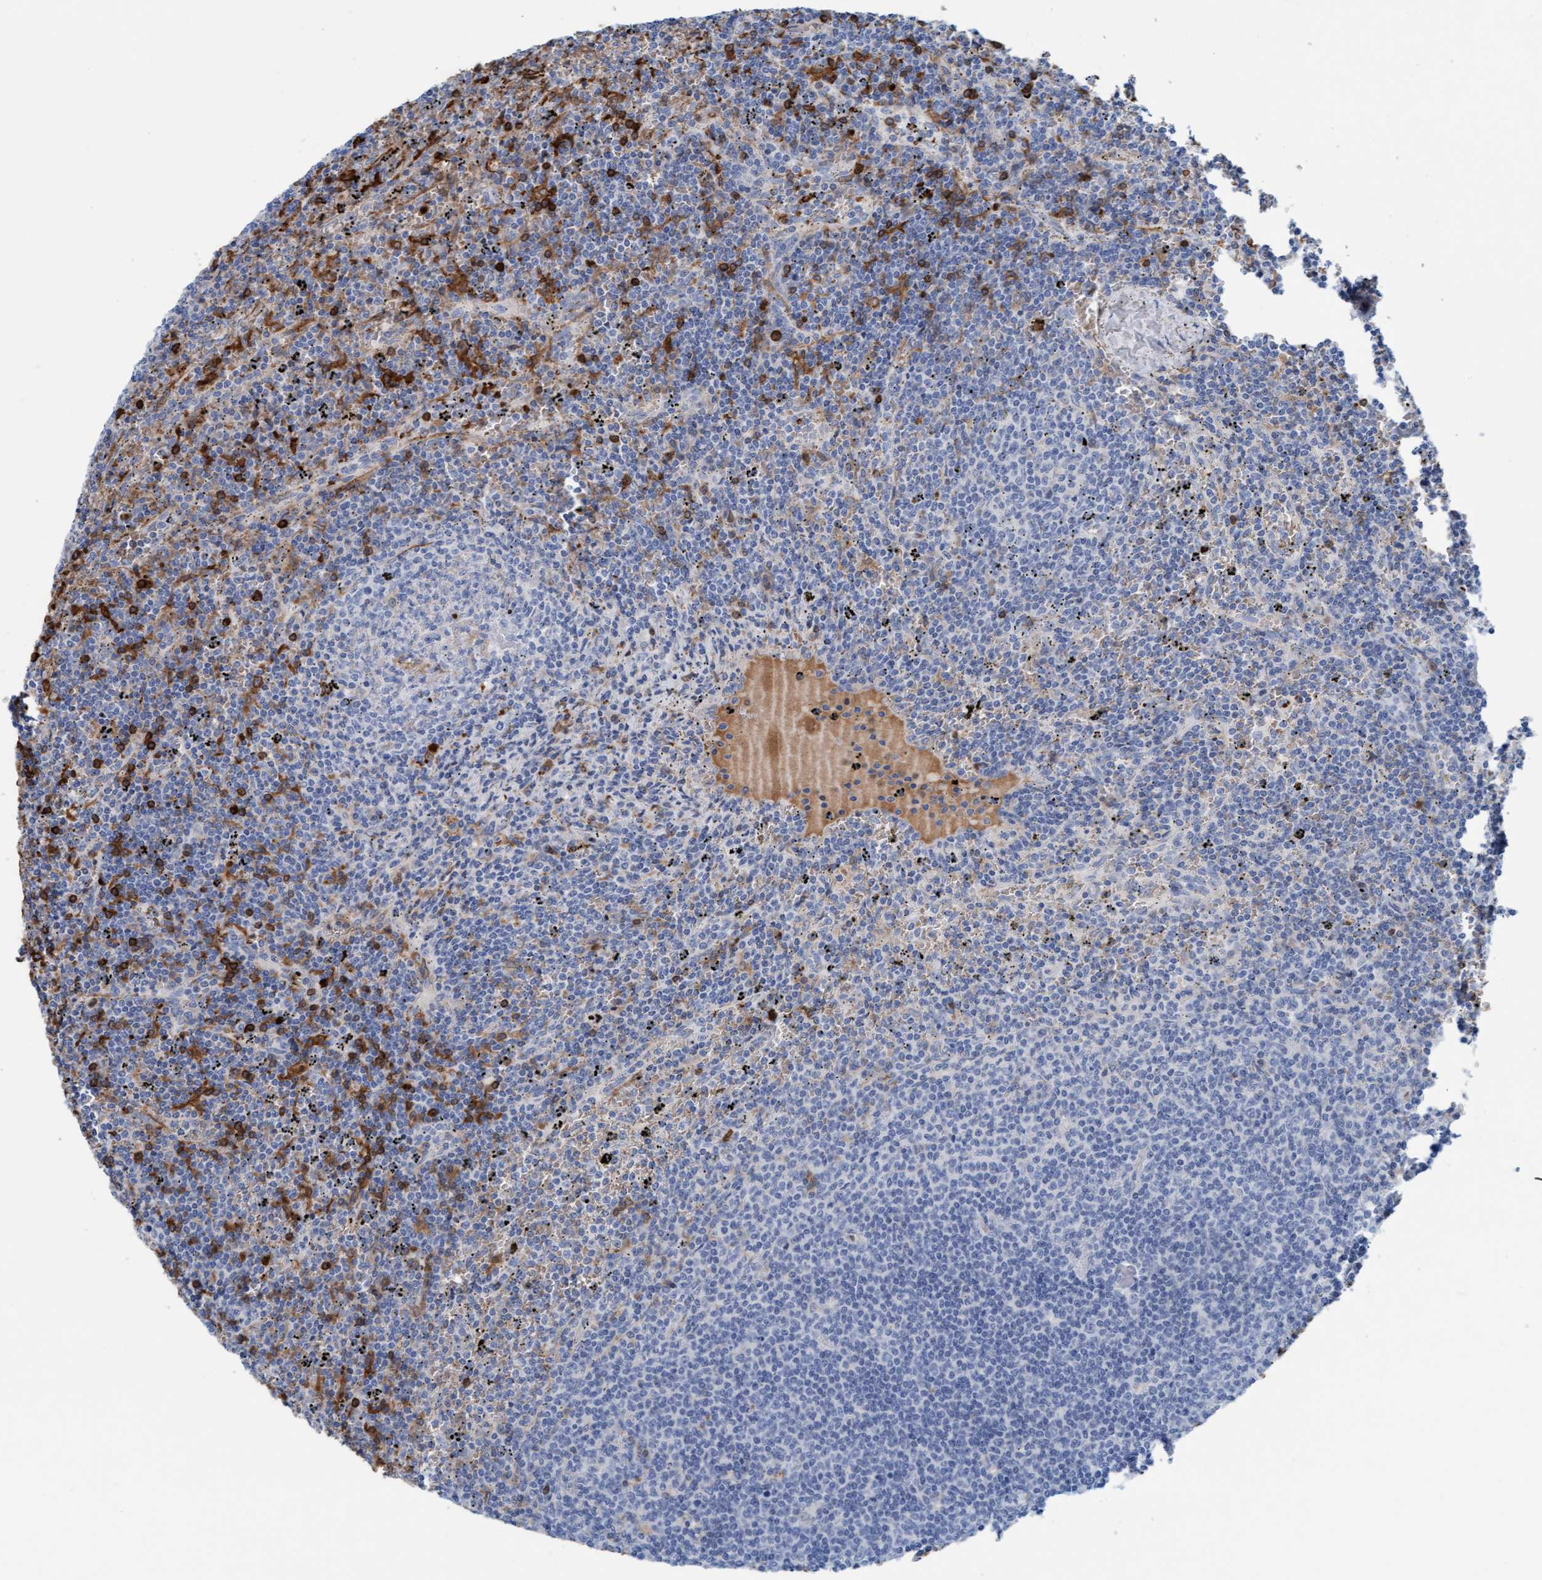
{"staining": {"intensity": "moderate", "quantity": "25%-75%", "location": "cytoplasmic/membranous"}, "tissue": "lymphoma", "cell_type": "Tumor cells", "image_type": "cancer", "snomed": [{"axis": "morphology", "description": "Malignant lymphoma, non-Hodgkin's type, Low grade"}, {"axis": "topography", "description": "Spleen"}], "caption": "Immunohistochemistry (IHC) (DAB) staining of human malignant lymphoma, non-Hodgkin's type (low-grade) reveals moderate cytoplasmic/membranous protein staining in approximately 25%-75% of tumor cells.", "gene": "P2RX5", "patient": {"sex": "female", "age": 50}}